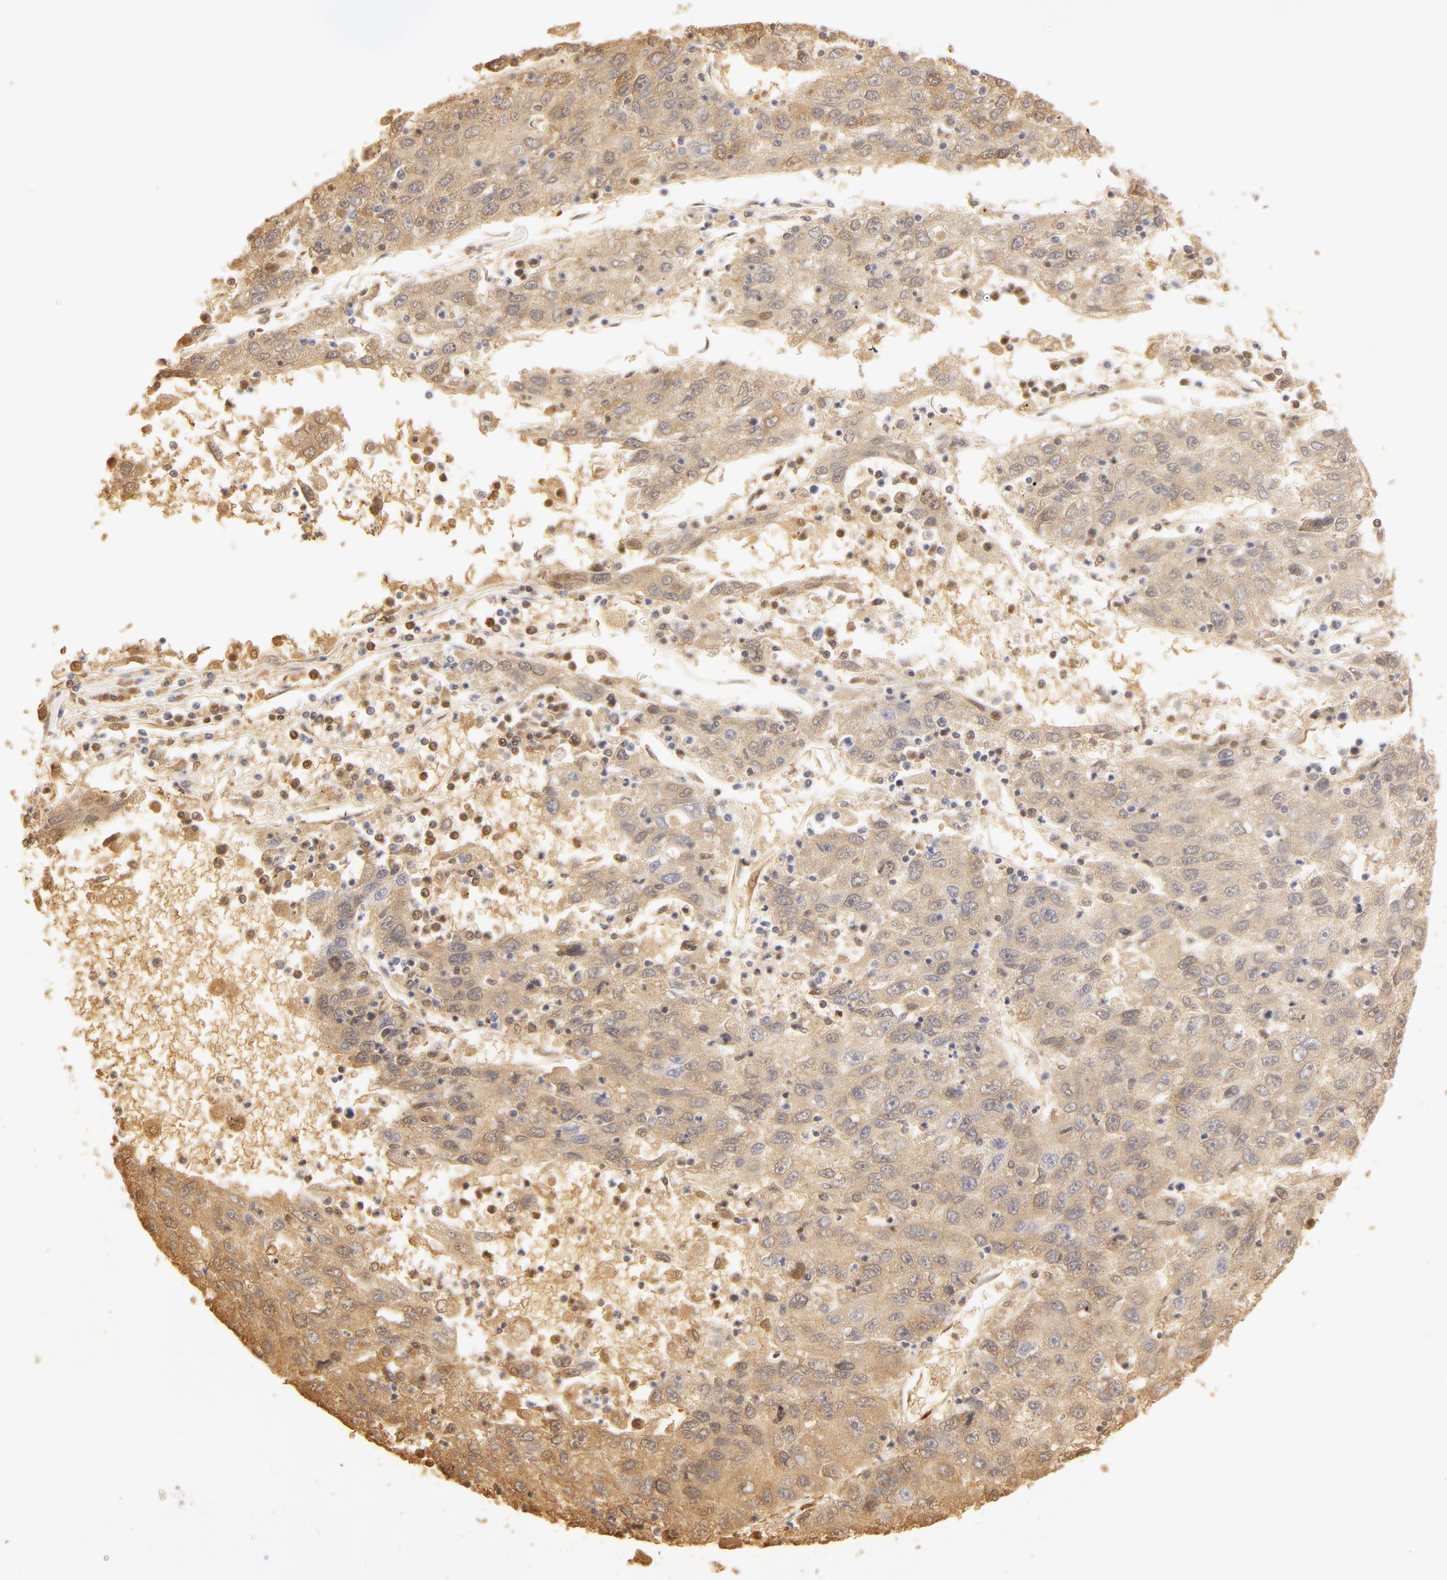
{"staining": {"intensity": "negative", "quantity": "none", "location": "none"}, "tissue": "liver cancer", "cell_type": "Tumor cells", "image_type": "cancer", "snomed": [{"axis": "morphology", "description": "Carcinoma, Hepatocellular, NOS"}, {"axis": "topography", "description": "Liver"}], "caption": "The immunohistochemistry (IHC) histopathology image has no significant positivity in tumor cells of liver cancer tissue.", "gene": "CA2", "patient": {"sex": "male", "age": 49}}